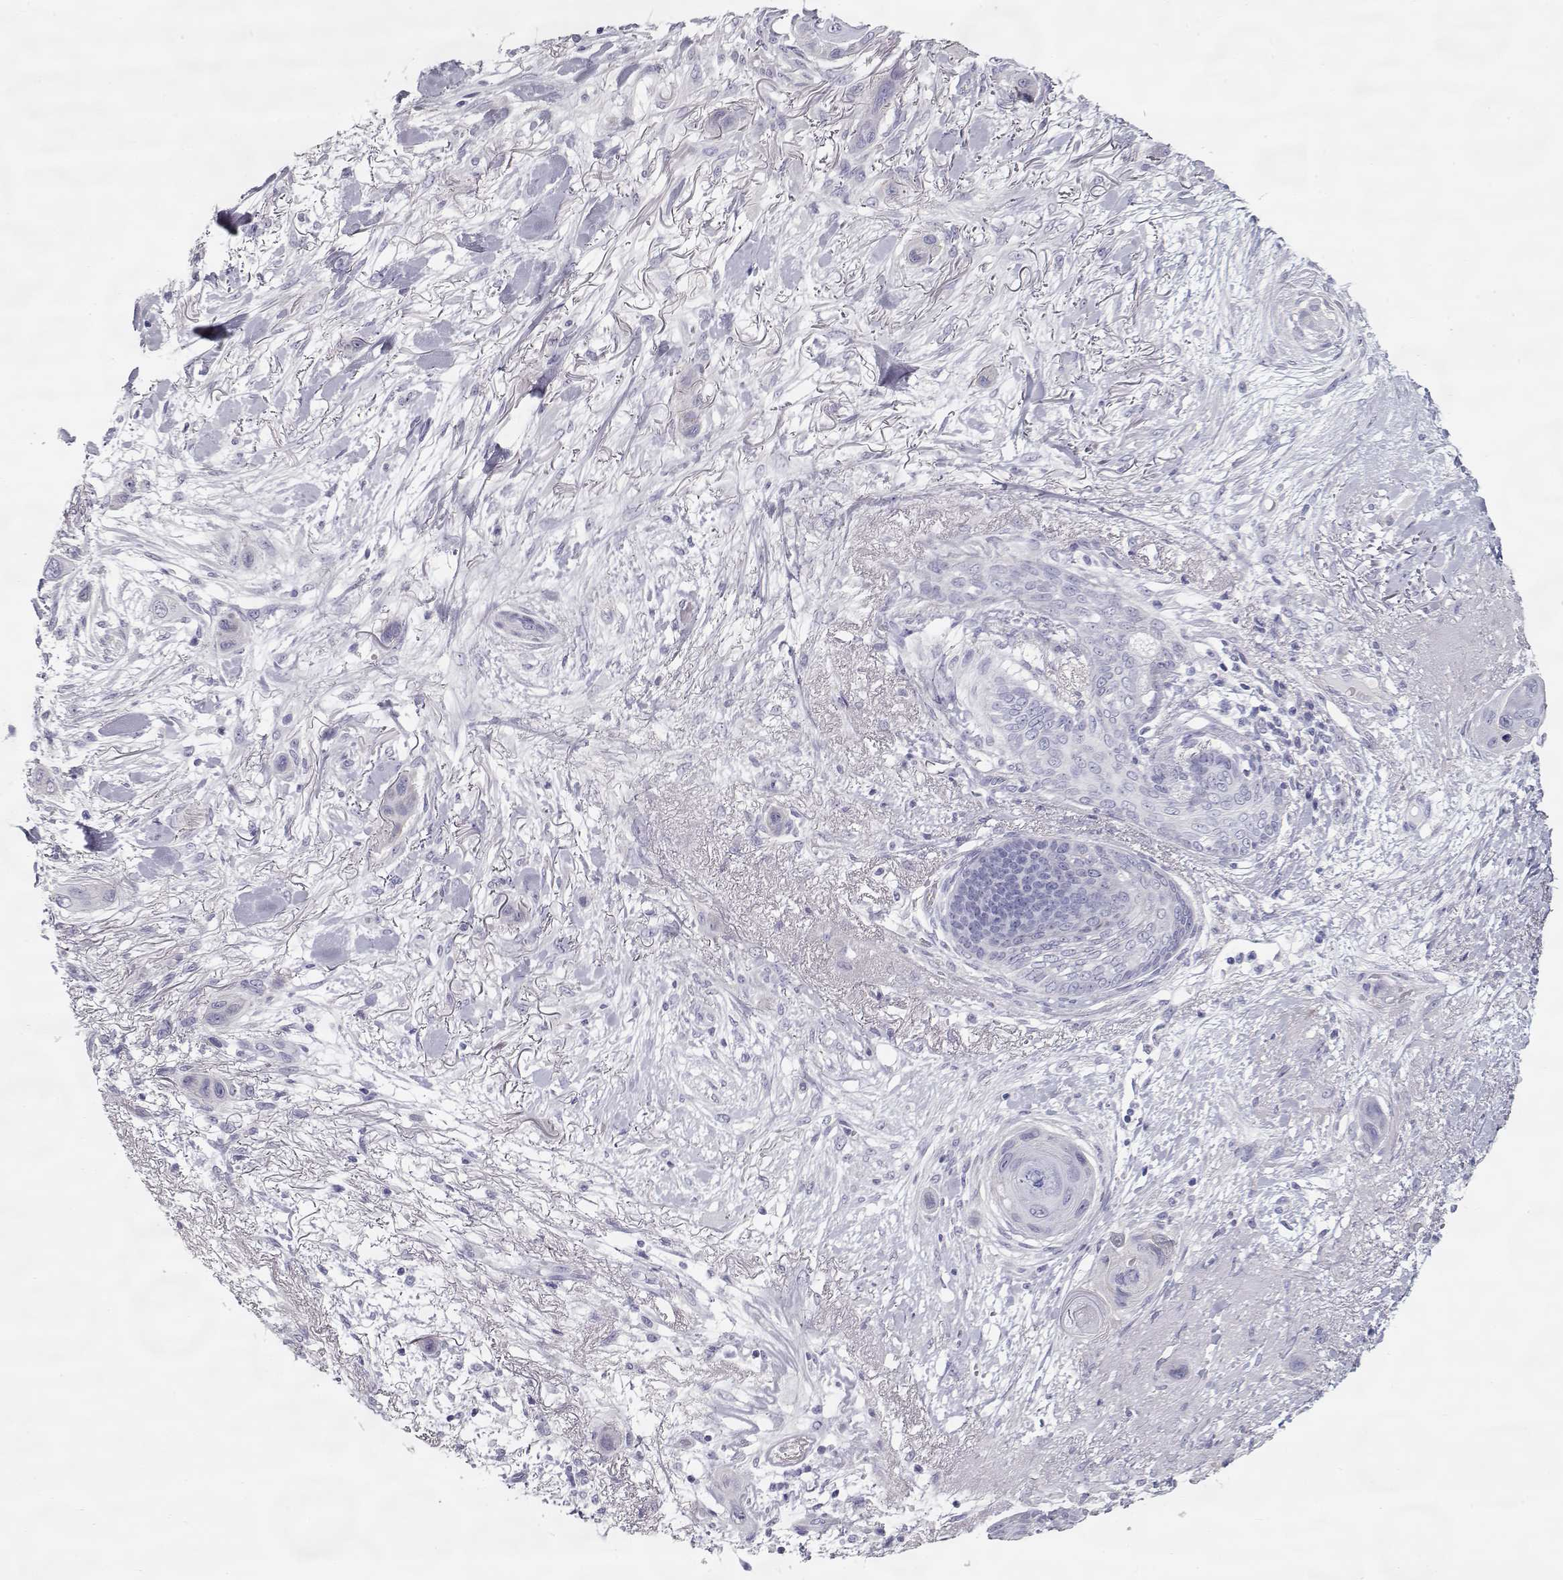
{"staining": {"intensity": "negative", "quantity": "none", "location": "none"}, "tissue": "skin cancer", "cell_type": "Tumor cells", "image_type": "cancer", "snomed": [{"axis": "morphology", "description": "Squamous cell carcinoma, NOS"}, {"axis": "topography", "description": "Skin"}], "caption": "Immunohistochemistry (IHC) histopathology image of neoplastic tissue: squamous cell carcinoma (skin) stained with DAB (3,3'-diaminobenzidine) demonstrates no significant protein expression in tumor cells.", "gene": "SLITRK3", "patient": {"sex": "male", "age": 79}}